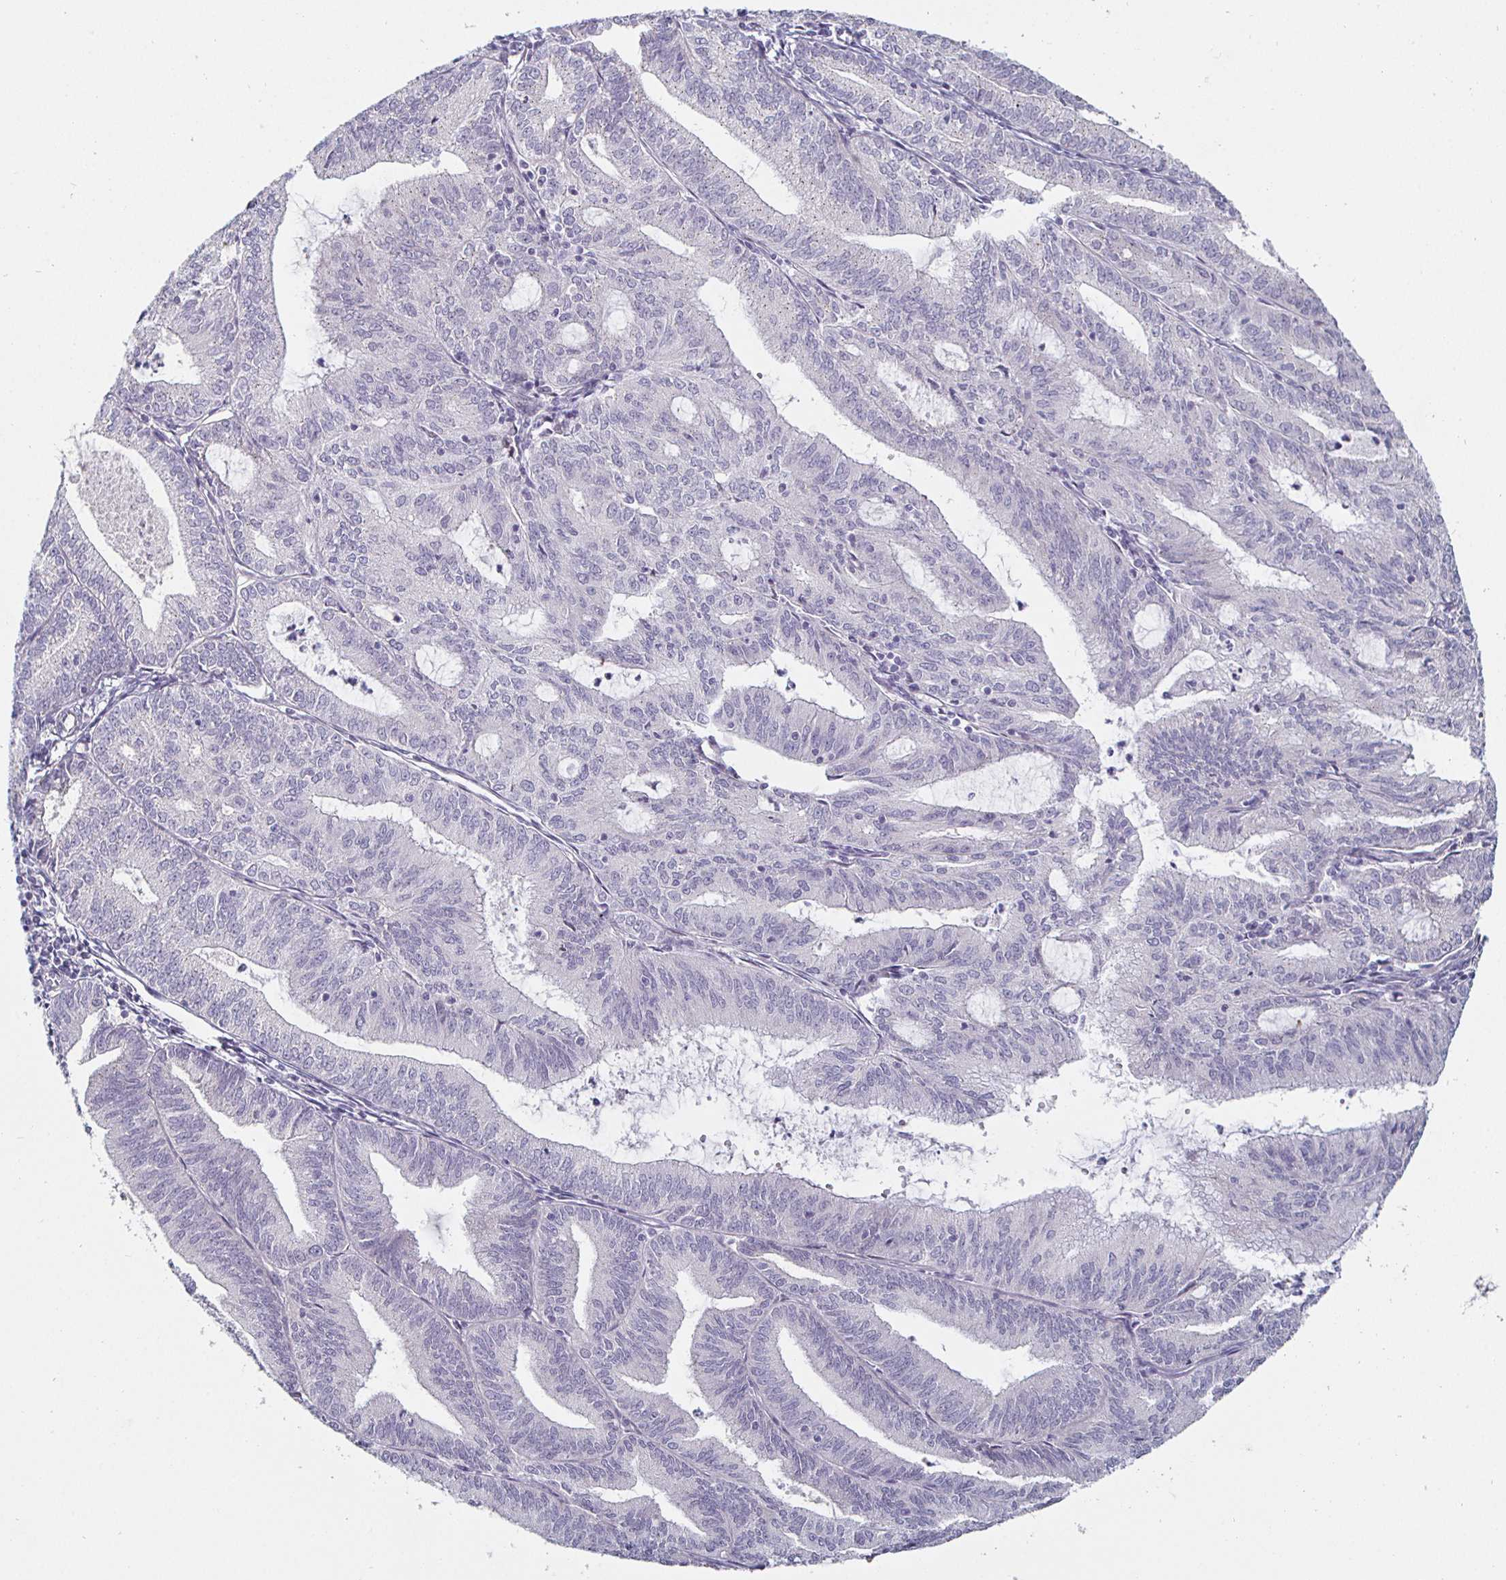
{"staining": {"intensity": "negative", "quantity": "none", "location": "none"}, "tissue": "endometrial cancer", "cell_type": "Tumor cells", "image_type": "cancer", "snomed": [{"axis": "morphology", "description": "Adenocarcinoma, NOS"}, {"axis": "topography", "description": "Endometrium"}], "caption": "This is an immunohistochemistry (IHC) histopathology image of human endometrial cancer. There is no positivity in tumor cells.", "gene": "DMRTB1", "patient": {"sex": "female", "age": 70}}